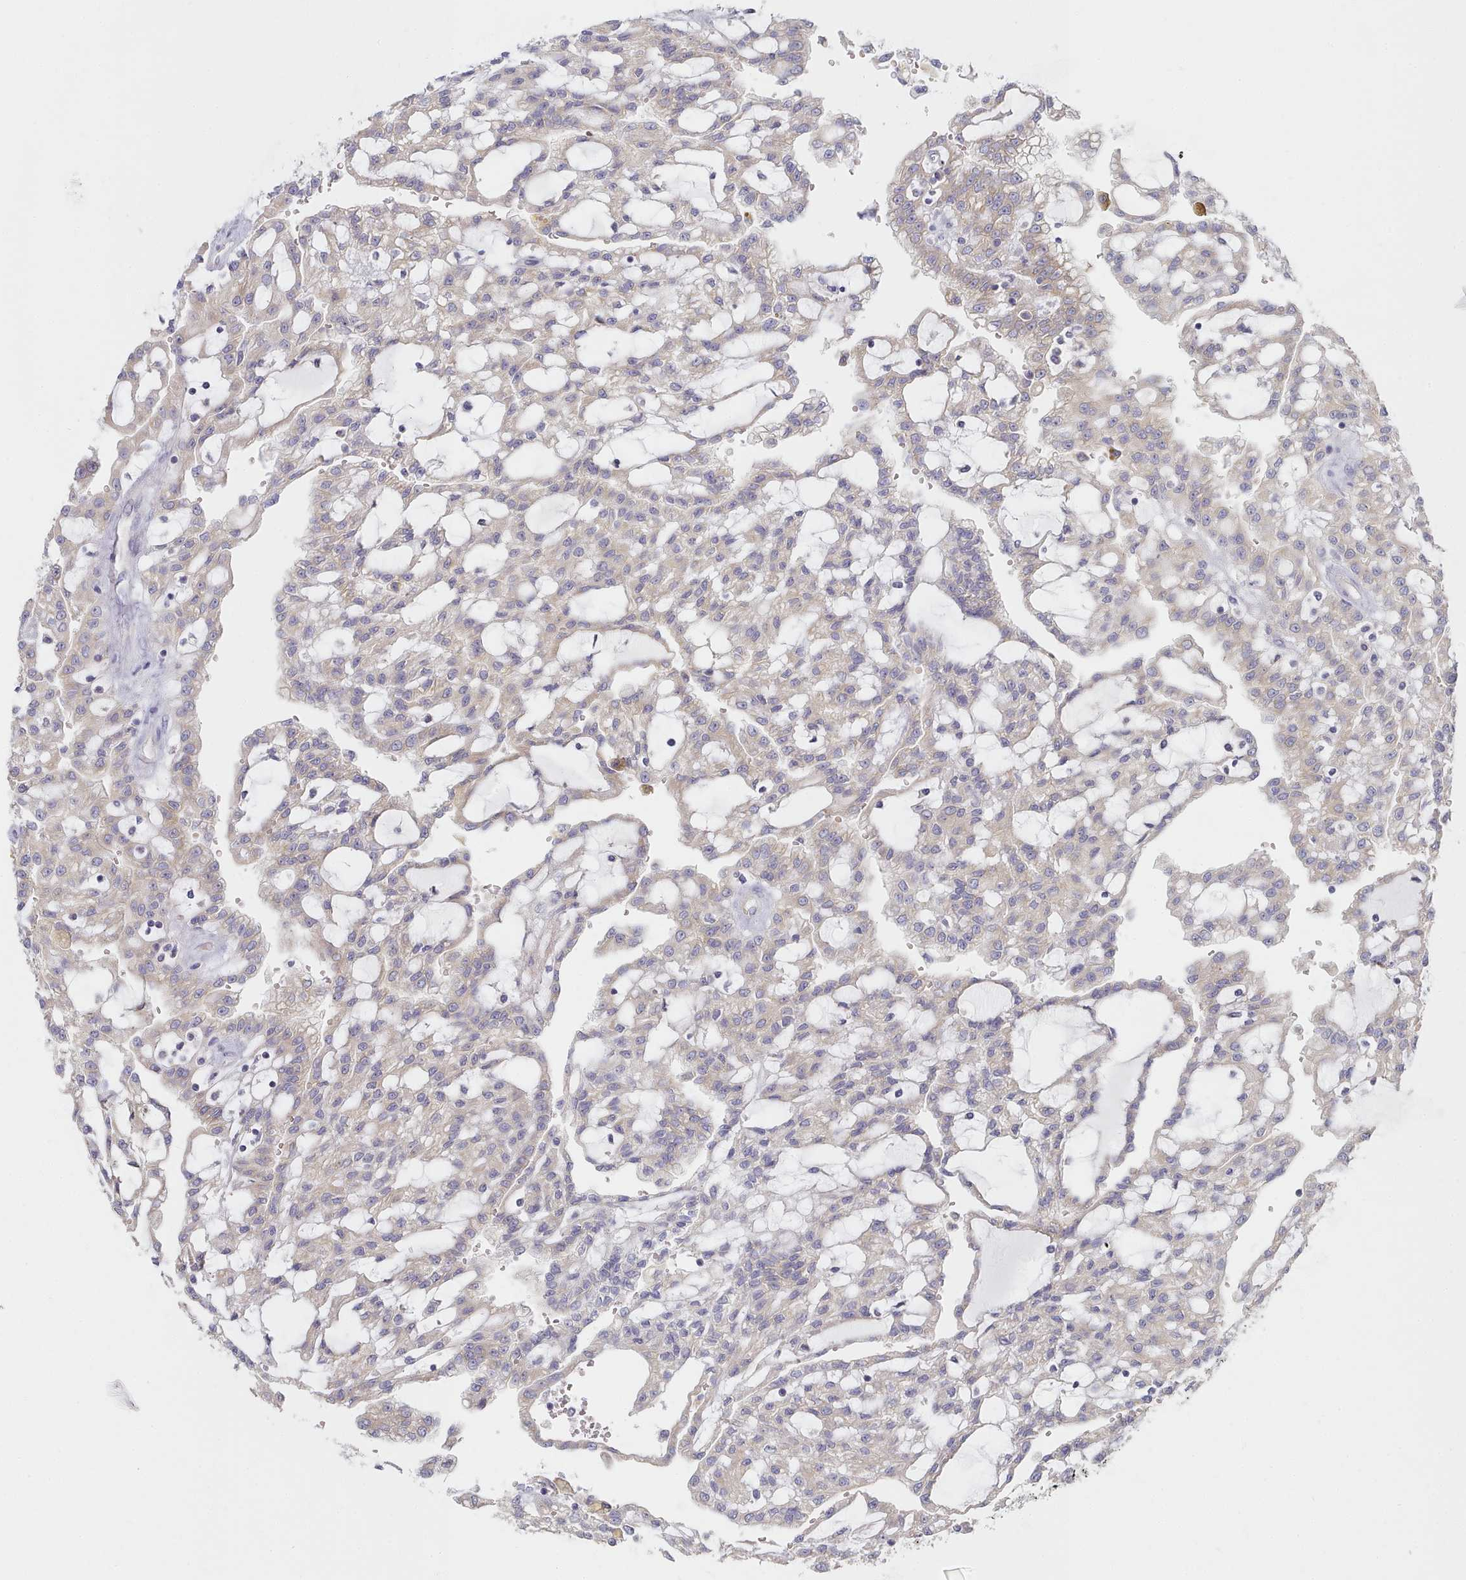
{"staining": {"intensity": "weak", "quantity": "25%-75%", "location": "cytoplasmic/membranous"}, "tissue": "renal cancer", "cell_type": "Tumor cells", "image_type": "cancer", "snomed": [{"axis": "morphology", "description": "Adenocarcinoma, NOS"}, {"axis": "topography", "description": "Kidney"}], "caption": "Tumor cells display low levels of weak cytoplasmic/membranous positivity in about 25%-75% of cells in renal cancer. (DAB = brown stain, brightfield microscopy at high magnification).", "gene": "TYW1B", "patient": {"sex": "male", "age": 63}}